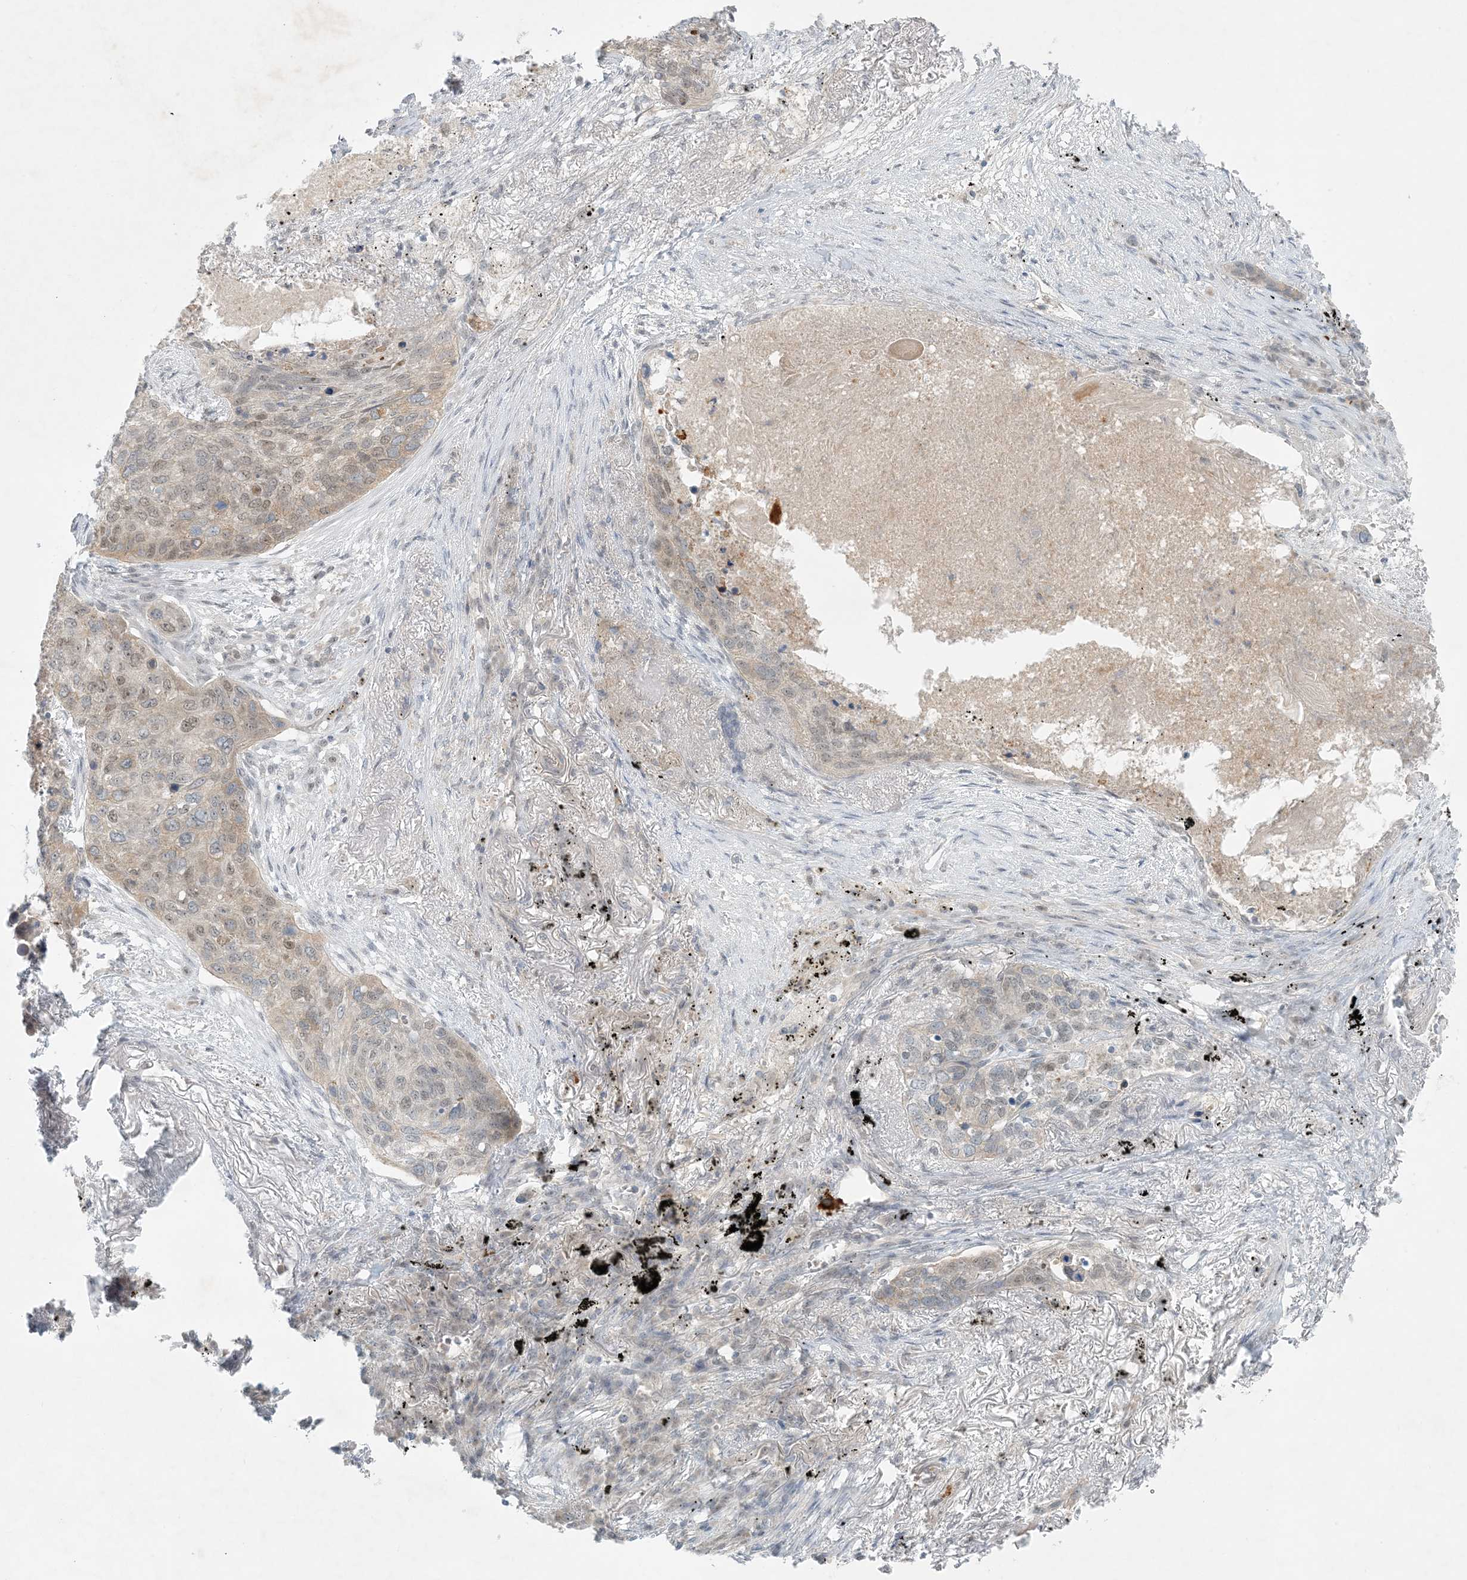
{"staining": {"intensity": "weak", "quantity": "25%-75%", "location": "cytoplasmic/membranous,nuclear"}, "tissue": "lung cancer", "cell_type": "Tumor cells", "image_type": "cancer", "snomed": [{"axis": "morphology", "description": "Squamous cell carcinoma, NOS"}, {"axis": "topography", "description": "Lung"}], "caption": "Immunohistochemical staining of human lung squamous cell carcinoma reveals weak cytoplasmic/membranous and nuclear protein staining in approximately 25%-75% of tumor cells.", "gene": "OBI1", "patient": {"sex": "female", "age": 63}}